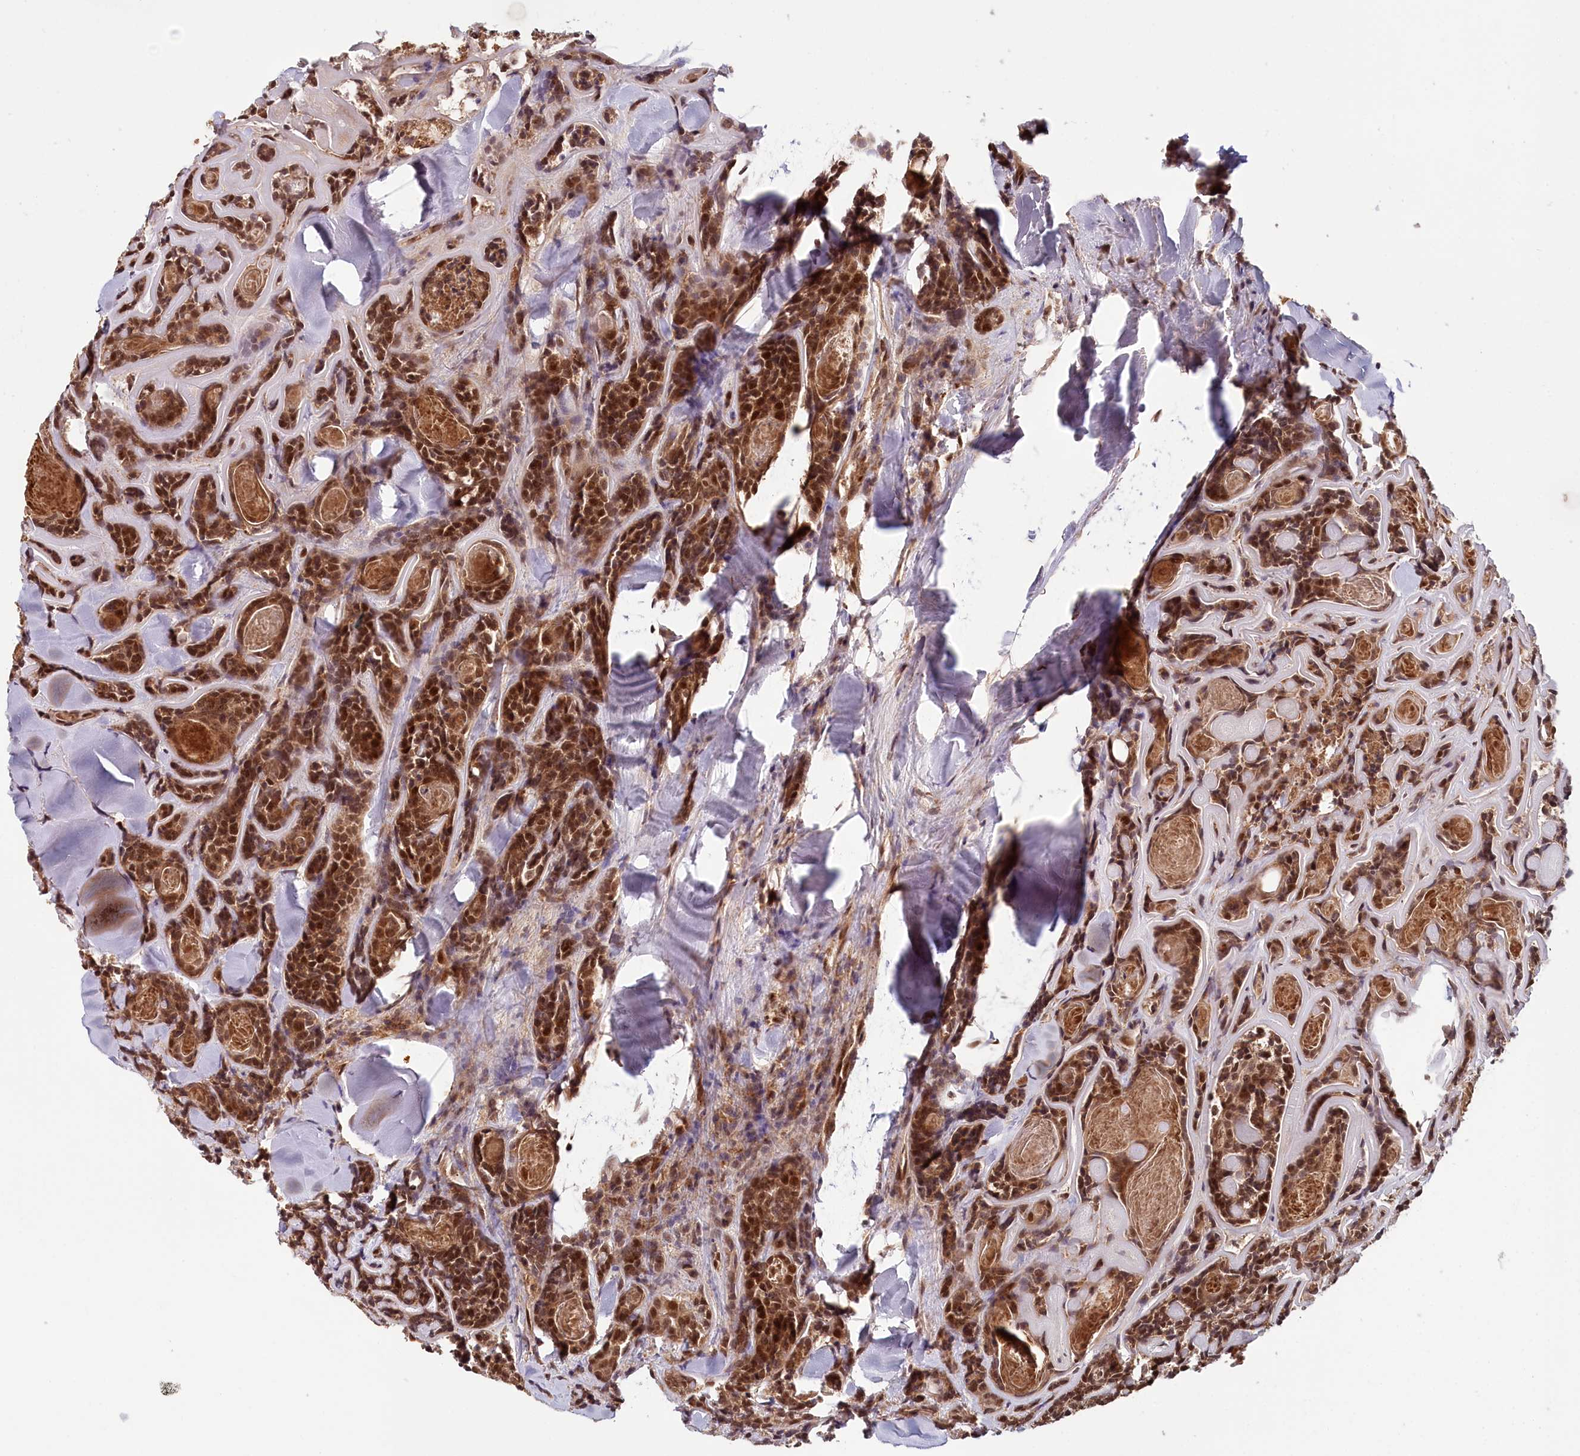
{"staining": {"intensity": "strong", "quantity": ">75%", "location": "nuclear"}, "tissue": "head and neck cancer", "cell_type": "Tumor cells", "image_type": "cancer", "snomed": [{"axis": "morphology", "description": "Adenocarcinoma, NOS"}, {"axis": "topography", "description": "Salivary gland"}, {"axis": "topography", "description": "Head-Neck"}], "caption": "Head and neck cancer stained with immunohistochemistry (IHC) displays strong nuclear expression in about >75% of tumor cells. (brown staining indicates protein expression, while blue staining denotes nuclei).", "gene": "WAPL", "patient": {"sex": "female", "age": 63}}